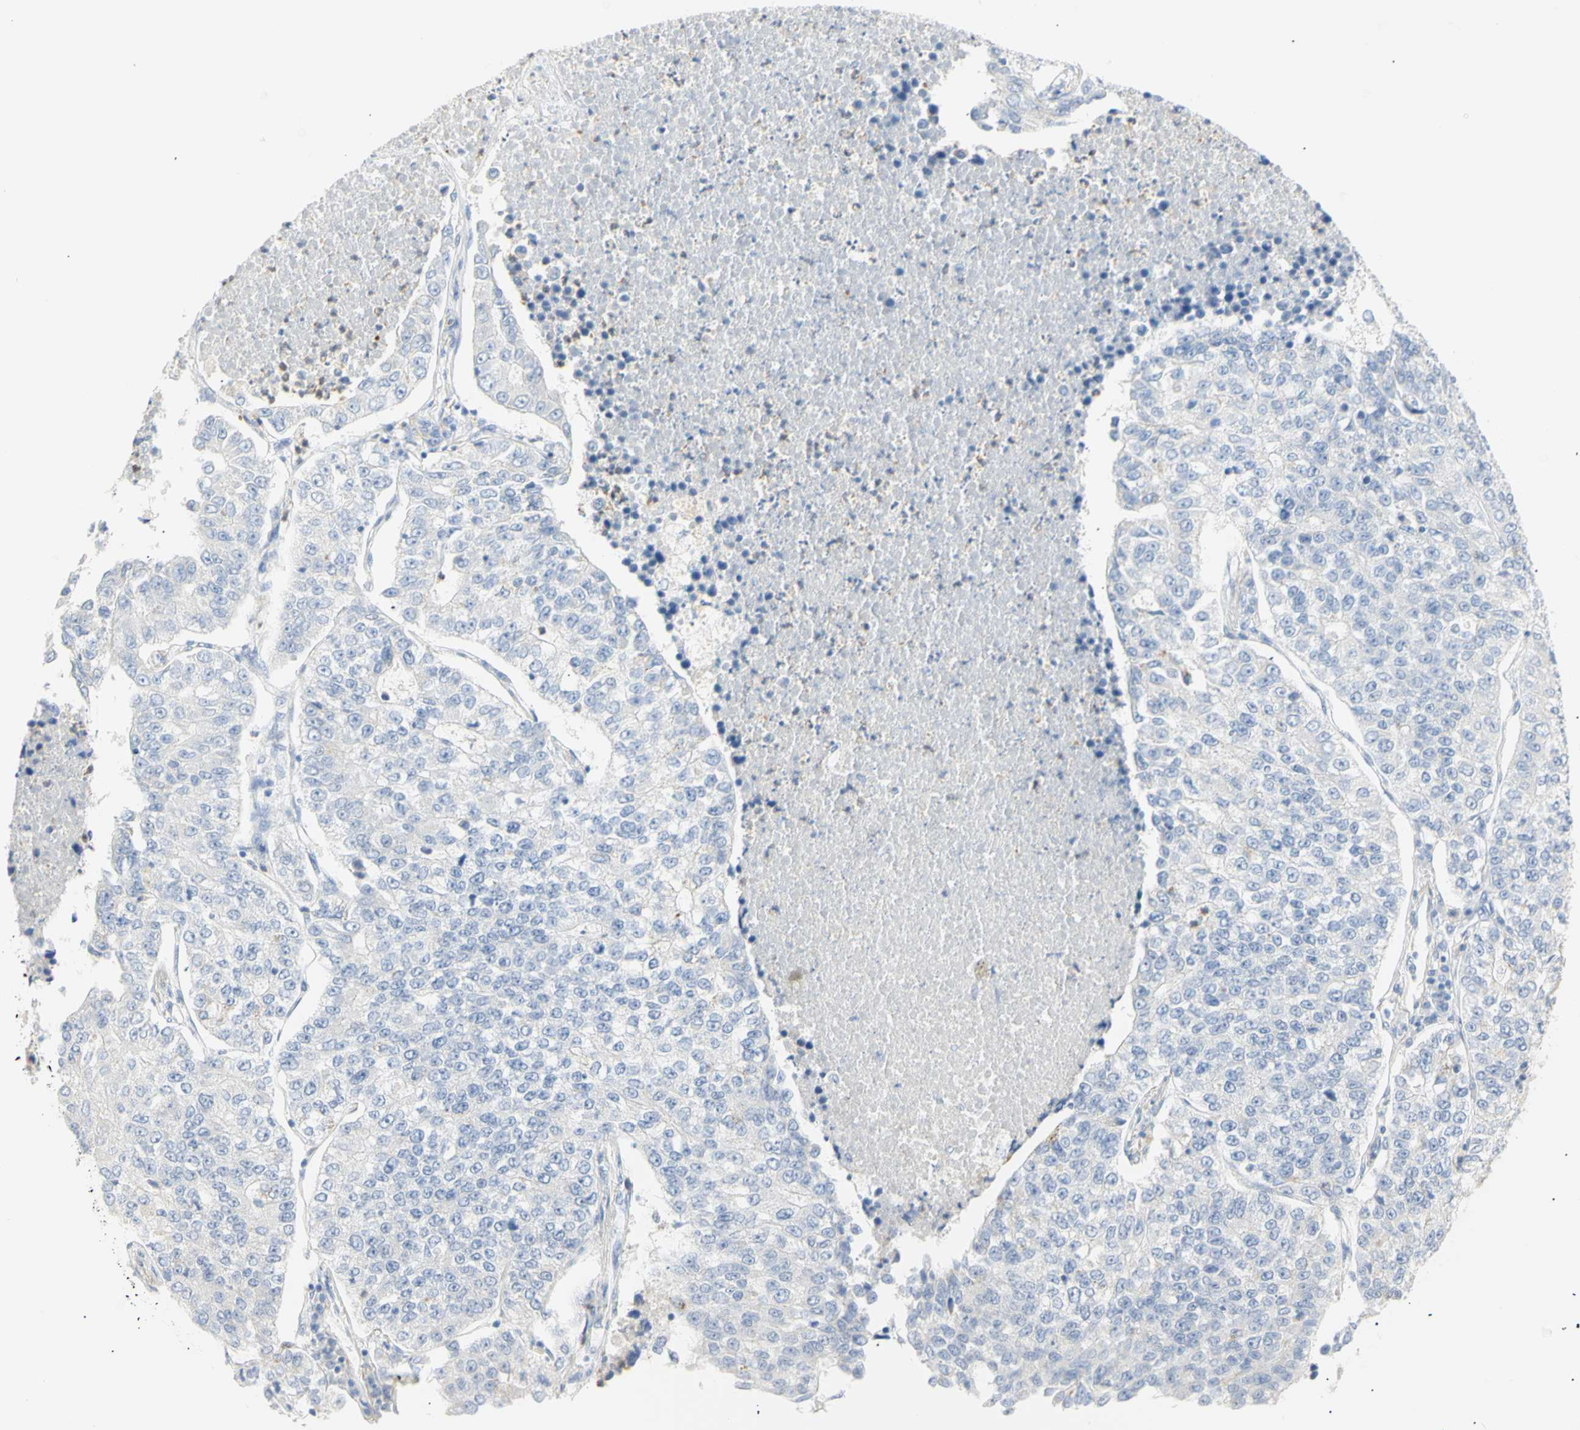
{"staining": {"intensity": "negative", "quantity": "none", "location": "none"}, "tissue": "lung cancer", "cell_type": "Tumor cells", "image_type": "cancer", "snomed": [{"axis": "morphology", "description": "Adenocarcinoma, NOS"}, {"axis": "topography", "description": "Lung"}], "caption": "Immunohistochemical staining of human lung cancer shows no significant expression in tumor cells. The staining is performed using DAB (3,3'-diaminobenzidine) brown chromogen with nuclei counter-stained in using hematoxylin.", "gene": "B4GALNT3", "patient": {"sex": "male", "age": 49}}